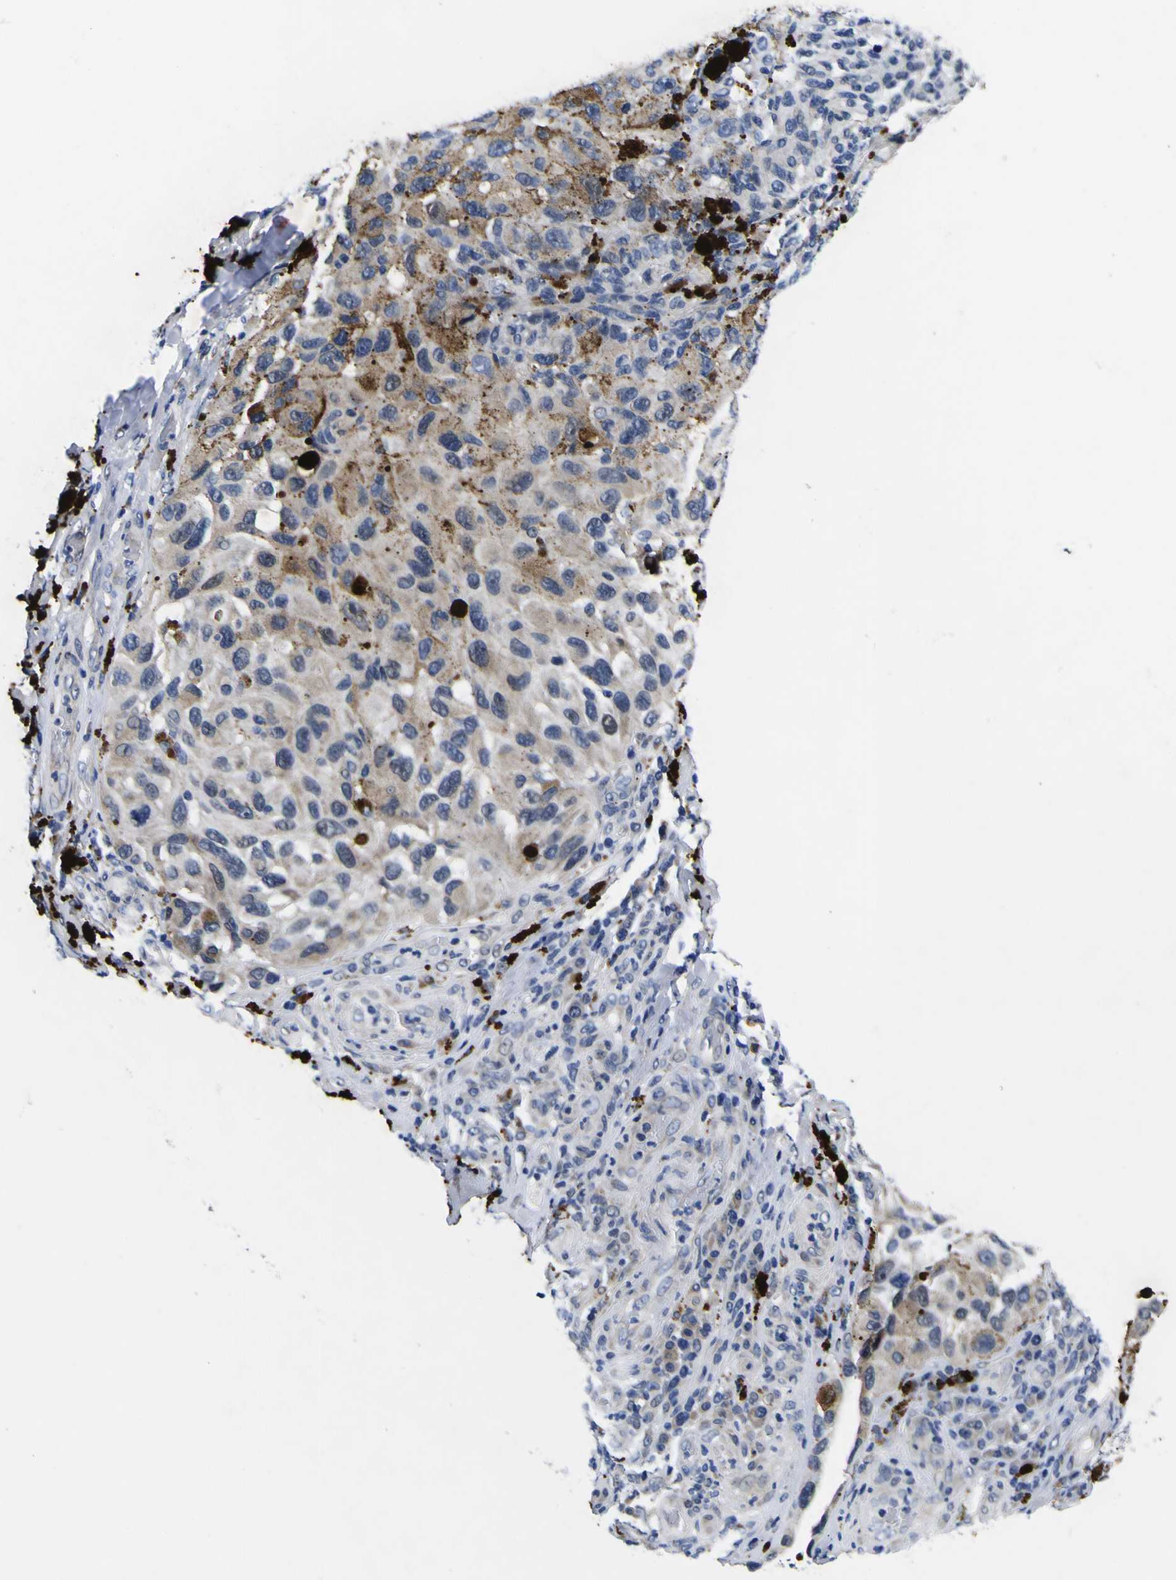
{"staining": {"intensity": "weak", "quantity": "<25%", "location": "cytoplasmic/membranous"}, "tissue": "melanoma", "cell_type": "Tumor cells", "image_type": "cancer", "snomed": [{"axis": "morphology", "description": "Malignant melanoma, NOS"}, {"axis": "topography", "description": "Skin"}], "caption": "Photomicrograph shows no protein expression in tumor cells of malignant melanoma tissue.", "gene": "IGFLR1", "patient": {"sex": "female", "age": 73}}